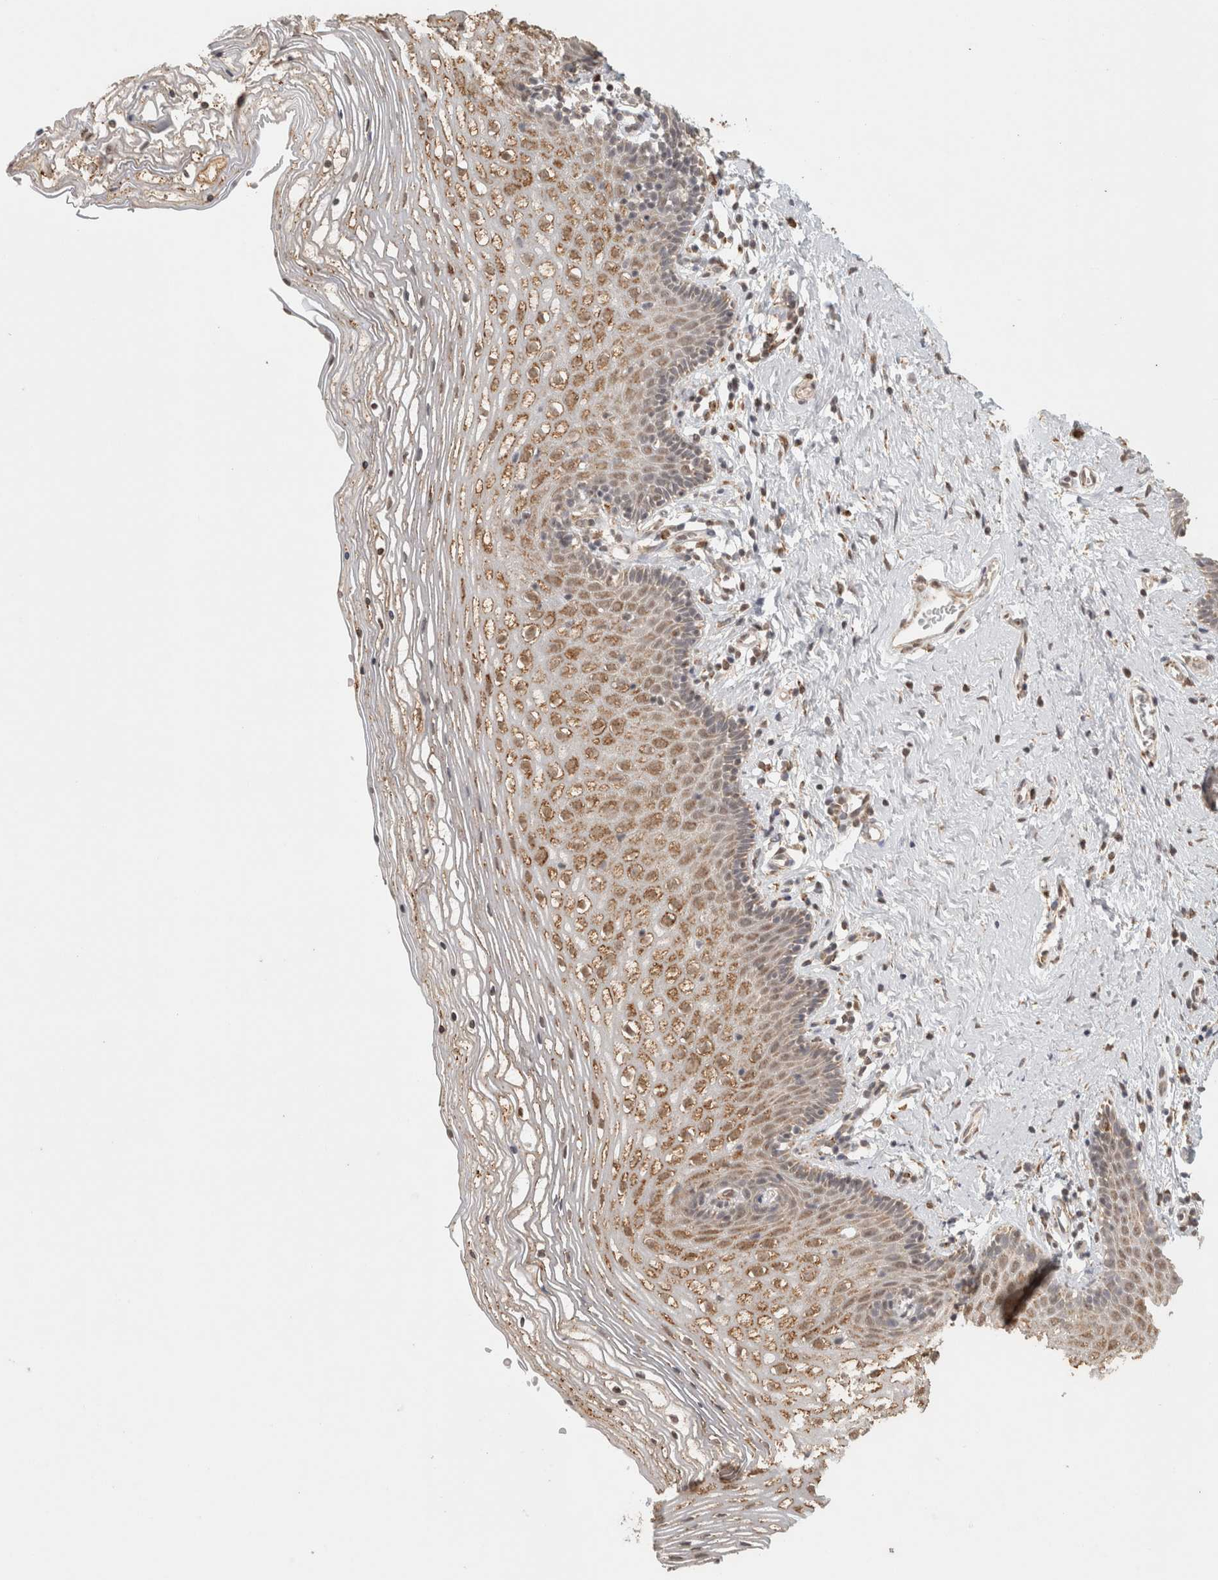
{"staining": {"intensity": "weak", "quantity": ">75%", "location": "cytoplasmic/membranous,nuclear"}, "tissue": "vagina", "cell_type": "Squamous epithelial cells", "image_type": "normal", "snomed": [{"axis": "morphology", "description": "Normal tissue, NOS"}, {"axis": "topography", "description": "Vagina"}], "caption": "IHC micrograph of normal vagina stained for a protein (brown), which reveals low levels of weak cytoplasmic/membranous,nuclear staining in about >75% of squamous epithelial cells.", "gene": "BNIP3L", "patient": {"sex": "female", "age": 32}}